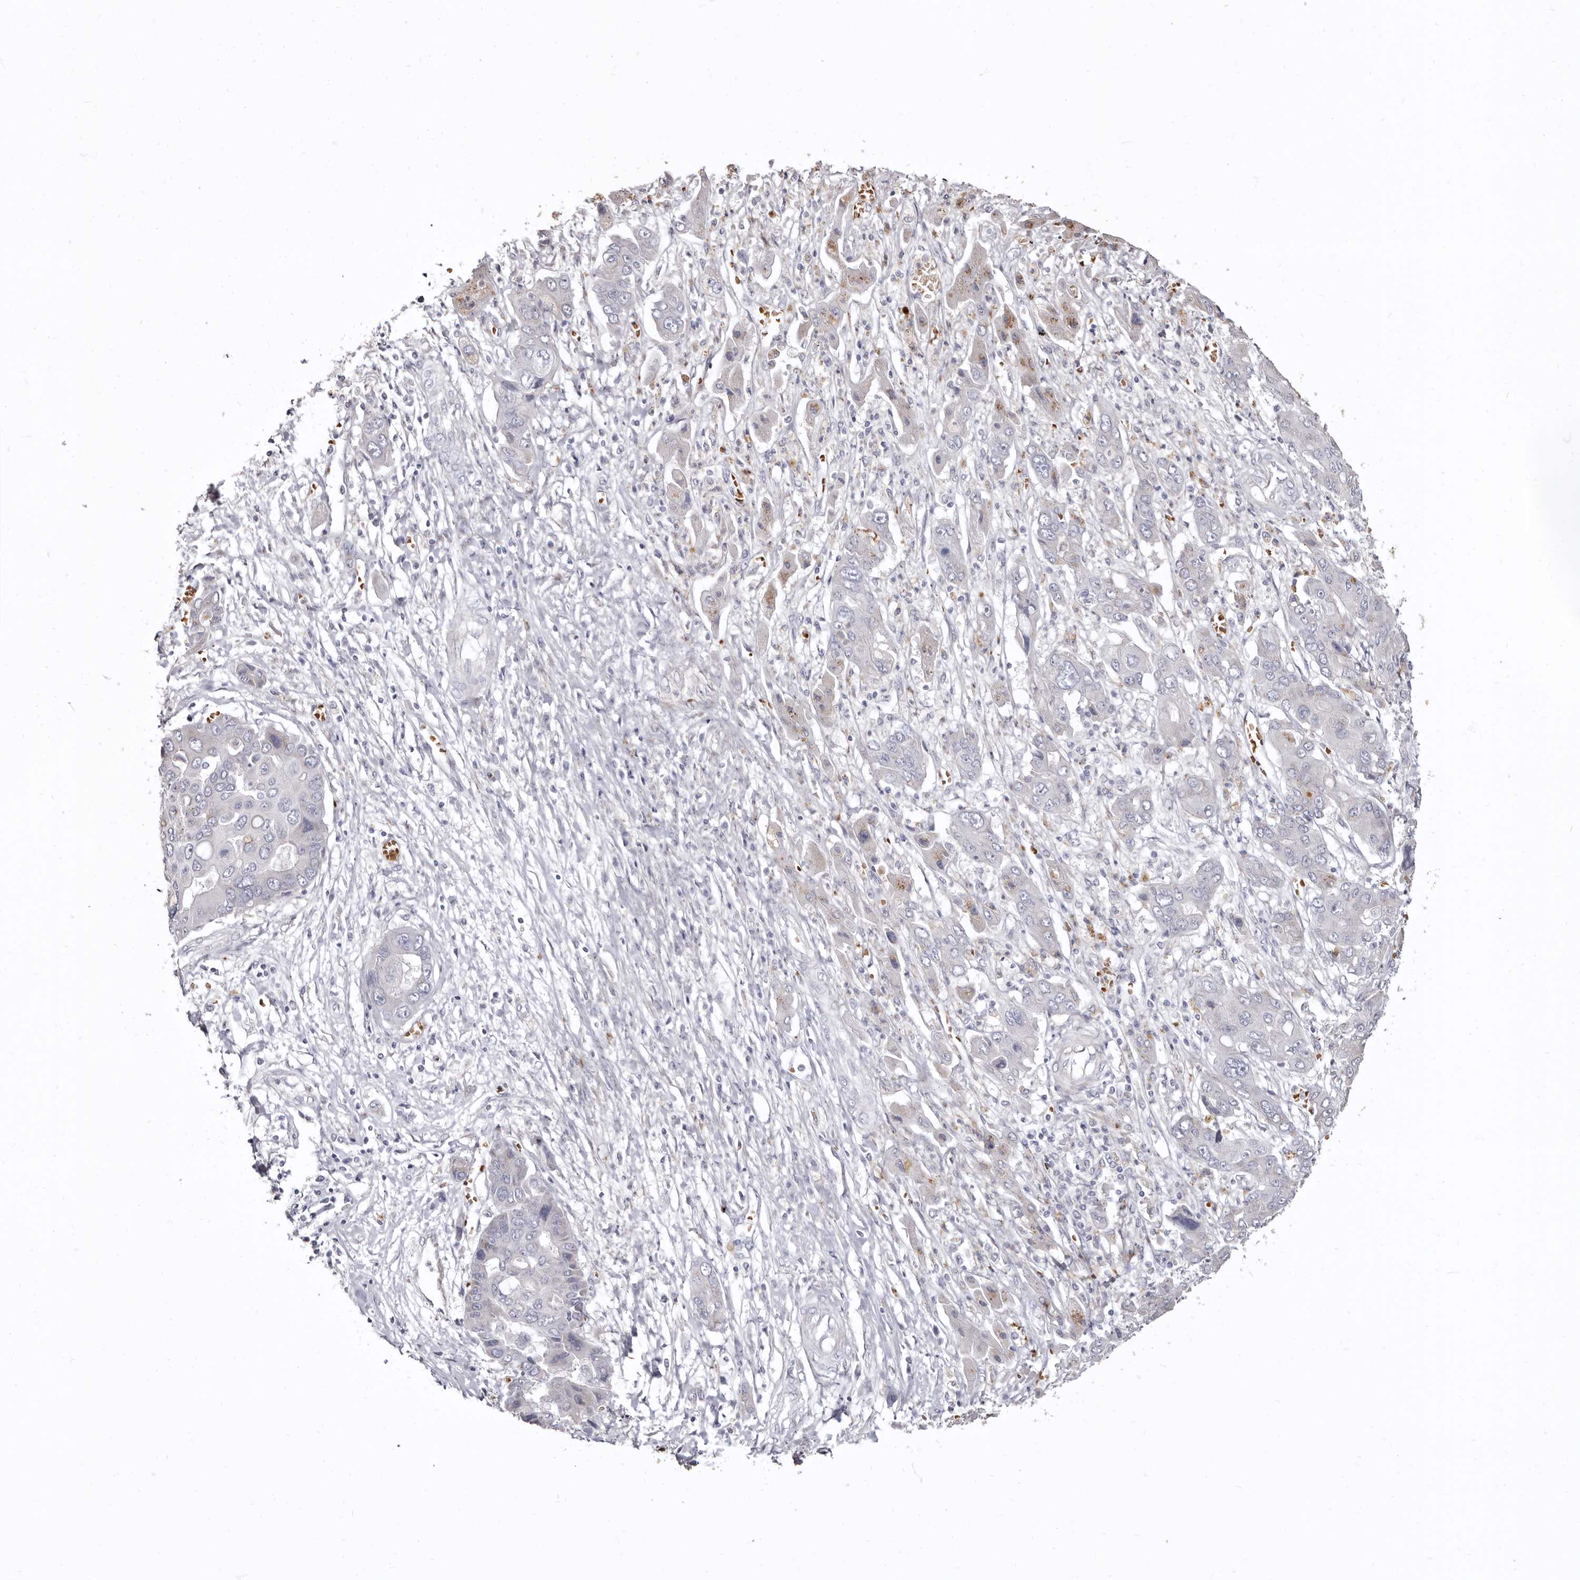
{"staining": {"intensity": "negative", "quantity": "none", "location": "none"}, "tissue": "liver cancer", "cell_type": "Tumor cells", "image_type": "cancer", "snomed": [{"axis": "morphology", "description": "Cholangiocarcinoma"}, {"axis": "topography", "description": "Liver"}], "caption": "IHC micrograph of neoplastic tissue: liver cholangiocarcinoma stained with DAB displays no significant protein staining in tumor cells.", "gene": "AIDA", "patient": {"sex": "male", "age": 67}}